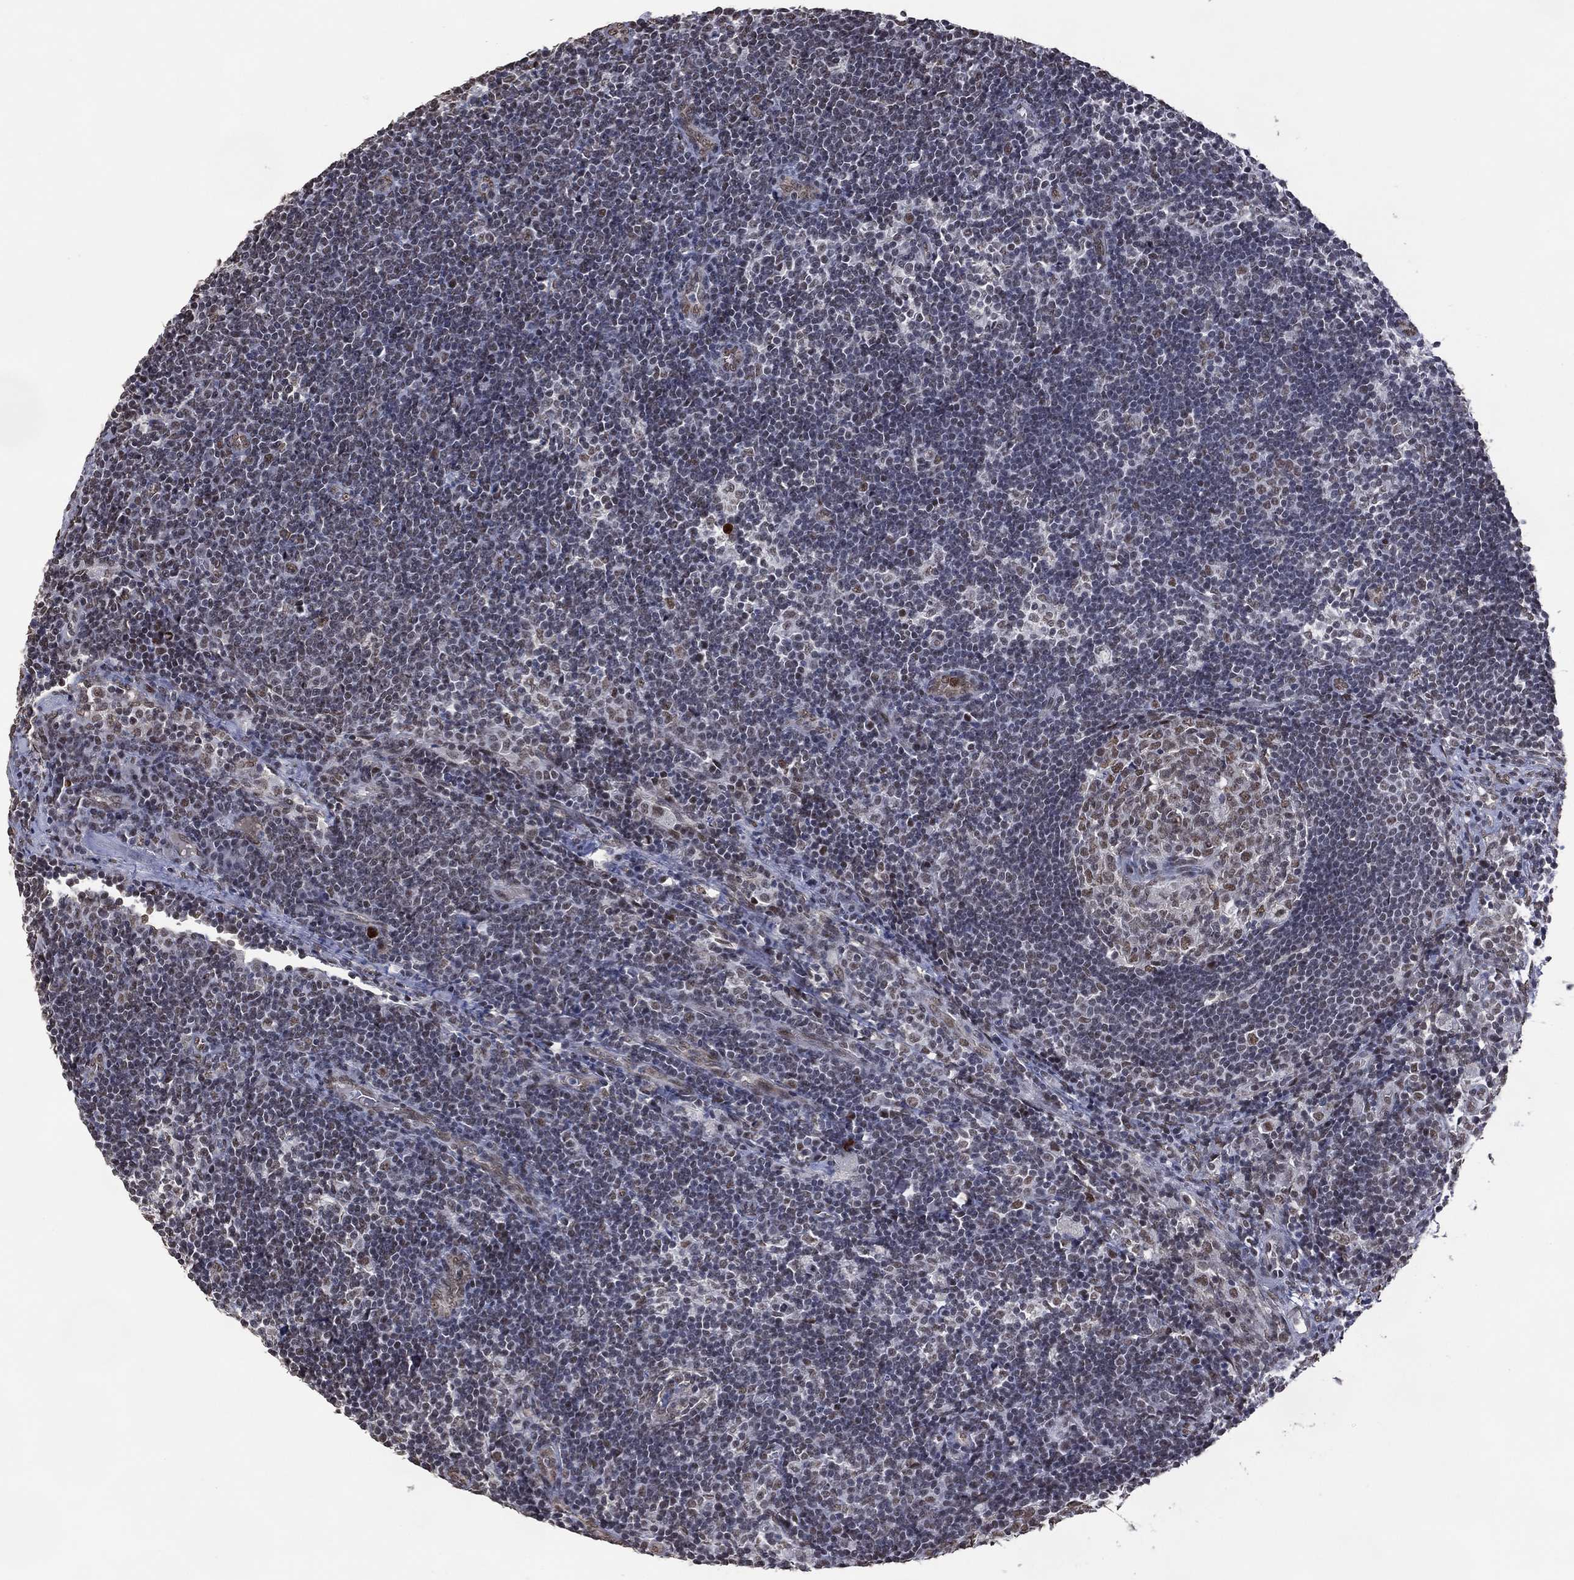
{"staining": {"intensity": "weak", "quantity": "<25%", "location": "nuclear"}, "tissue": "lymph node", "cell_type": "Germinal center cells", "image_type": "normal", "snomed": [{"axis": "morphology", "description": "Normal tissue, NOS"}, {"axis": "morphology", "description": "Adenocarcinoma, NOS"}, {"axis": "topography", "description": "Lymph node"}, {"axis": "topography", "description": "Pancreas"}], "caption": "IHC photomicrograph of benign lymph node: human lymph node stained with DAB reveals no significant protein staining in germinal center cells. (DAB immunohistochemistry (IHC), high magnification).", "gene": "EHMT1", "patient": {"sex": "female", "age": 58}}